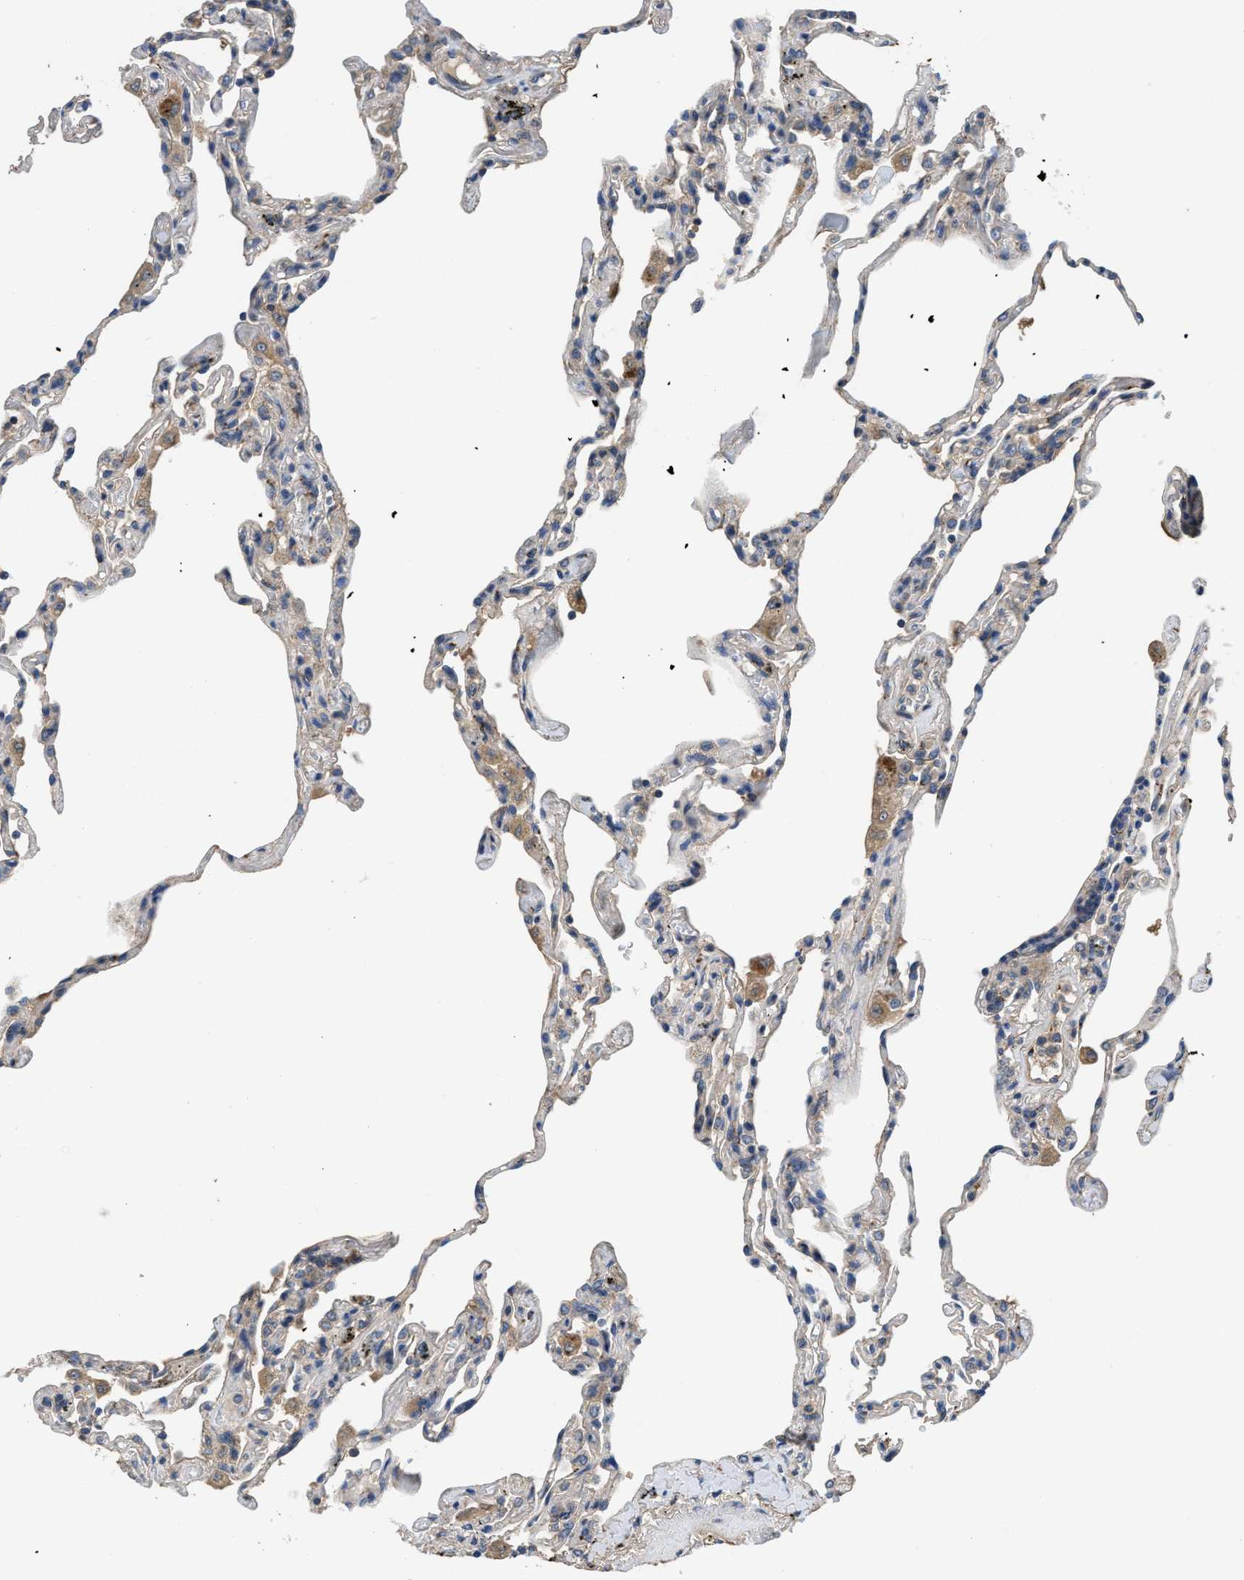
{"staining": {"intensity": "negative", "quantity": "none", "location": "none"}, "tissue": "lung", "cell_type": "Alveolar cells", "image_type": "normal", "snomed": [{"axis": "morphology", "description": "Normal tissue, NOS"}, {"axis": "topography", "description": "Lung"}], "caption": "Lung was stained to show a protein in brown. There is no significant staining in alveolar cells. (DAB (3,3'-diaminobenzidine) IHC, high magnification).", "gene": "SIK2", "patient": {"sex": "male", "age": 59}}